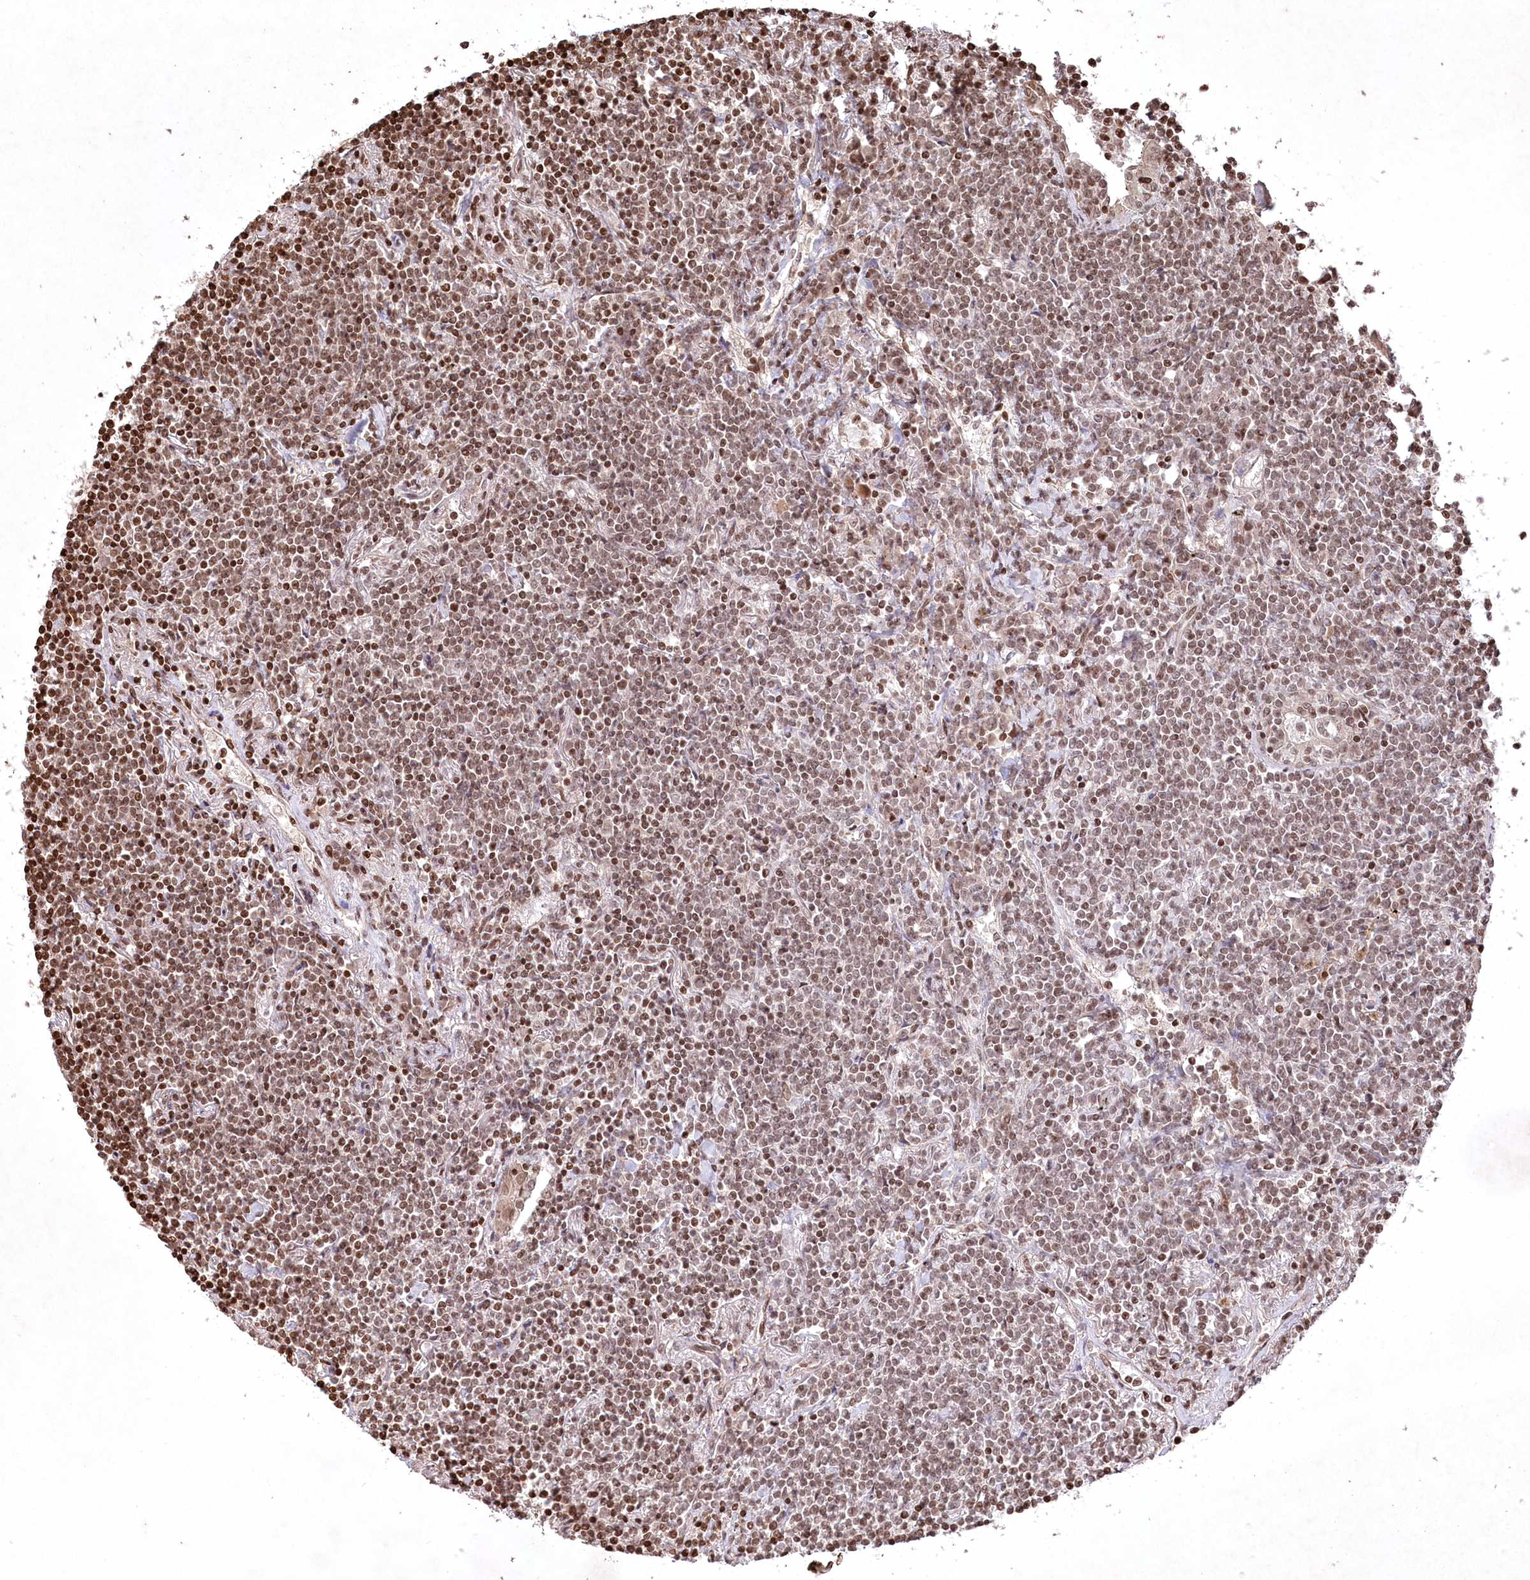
{"staining": {"intensity": "moderate", "quantity": ">75%", "location": "nuclear"}, "tissue": "lymphoma", "cell_type": "Tumor cells", "image_type": "cancer", "snomed": [{"axis": "morphology", "description": "Malignant lymphoma, non-Hodgkin's type, Low grade"}, {"axis": "topography", "description": "Lung"}], "caption": "About >75% of tumor cells in human lymphoma show moderate nuclear protein expression as visualized by brown immunohistochemical staining.", "gene": "CCSER2", "patient": {"sex": "female", "age": 71}}